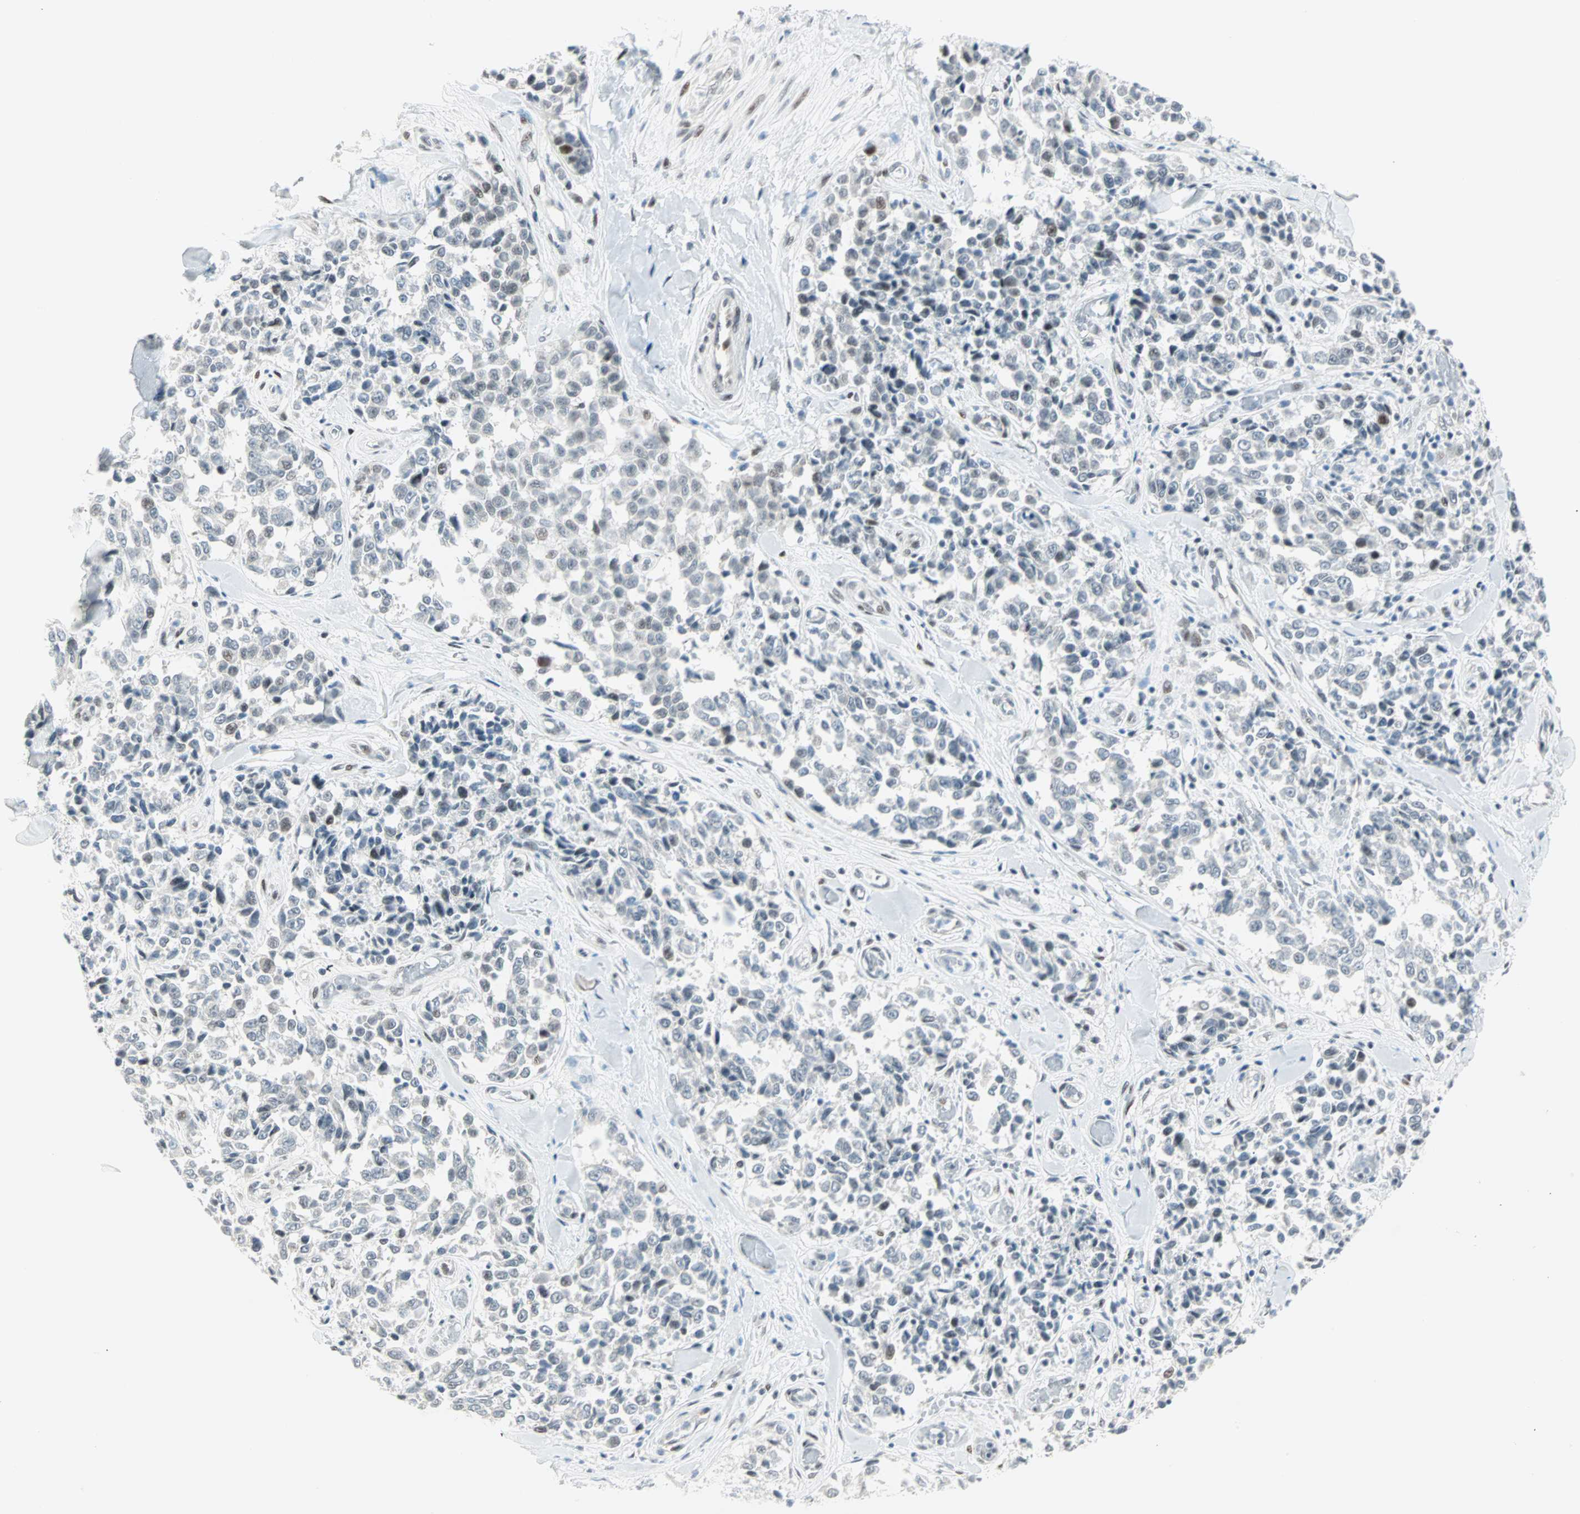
{"staining": {"intensity": "negative", "quantity": "none", "location": "none"}, "tissue": "melanoma", "cell_type": "Tumor cells", "image_type": "cancer", "snomed": [{"axis": "morphology", "description": "Malignant melanoma, NOS"}, {"axis": "topography", "description": "Skin"}], "caption": "The immunohistochemistry histopathology image has no significant positivity in tumor cells of melanoma tissue.", "gene": "PKNOX1", "patient": {"sex": "female", "age": 64}}